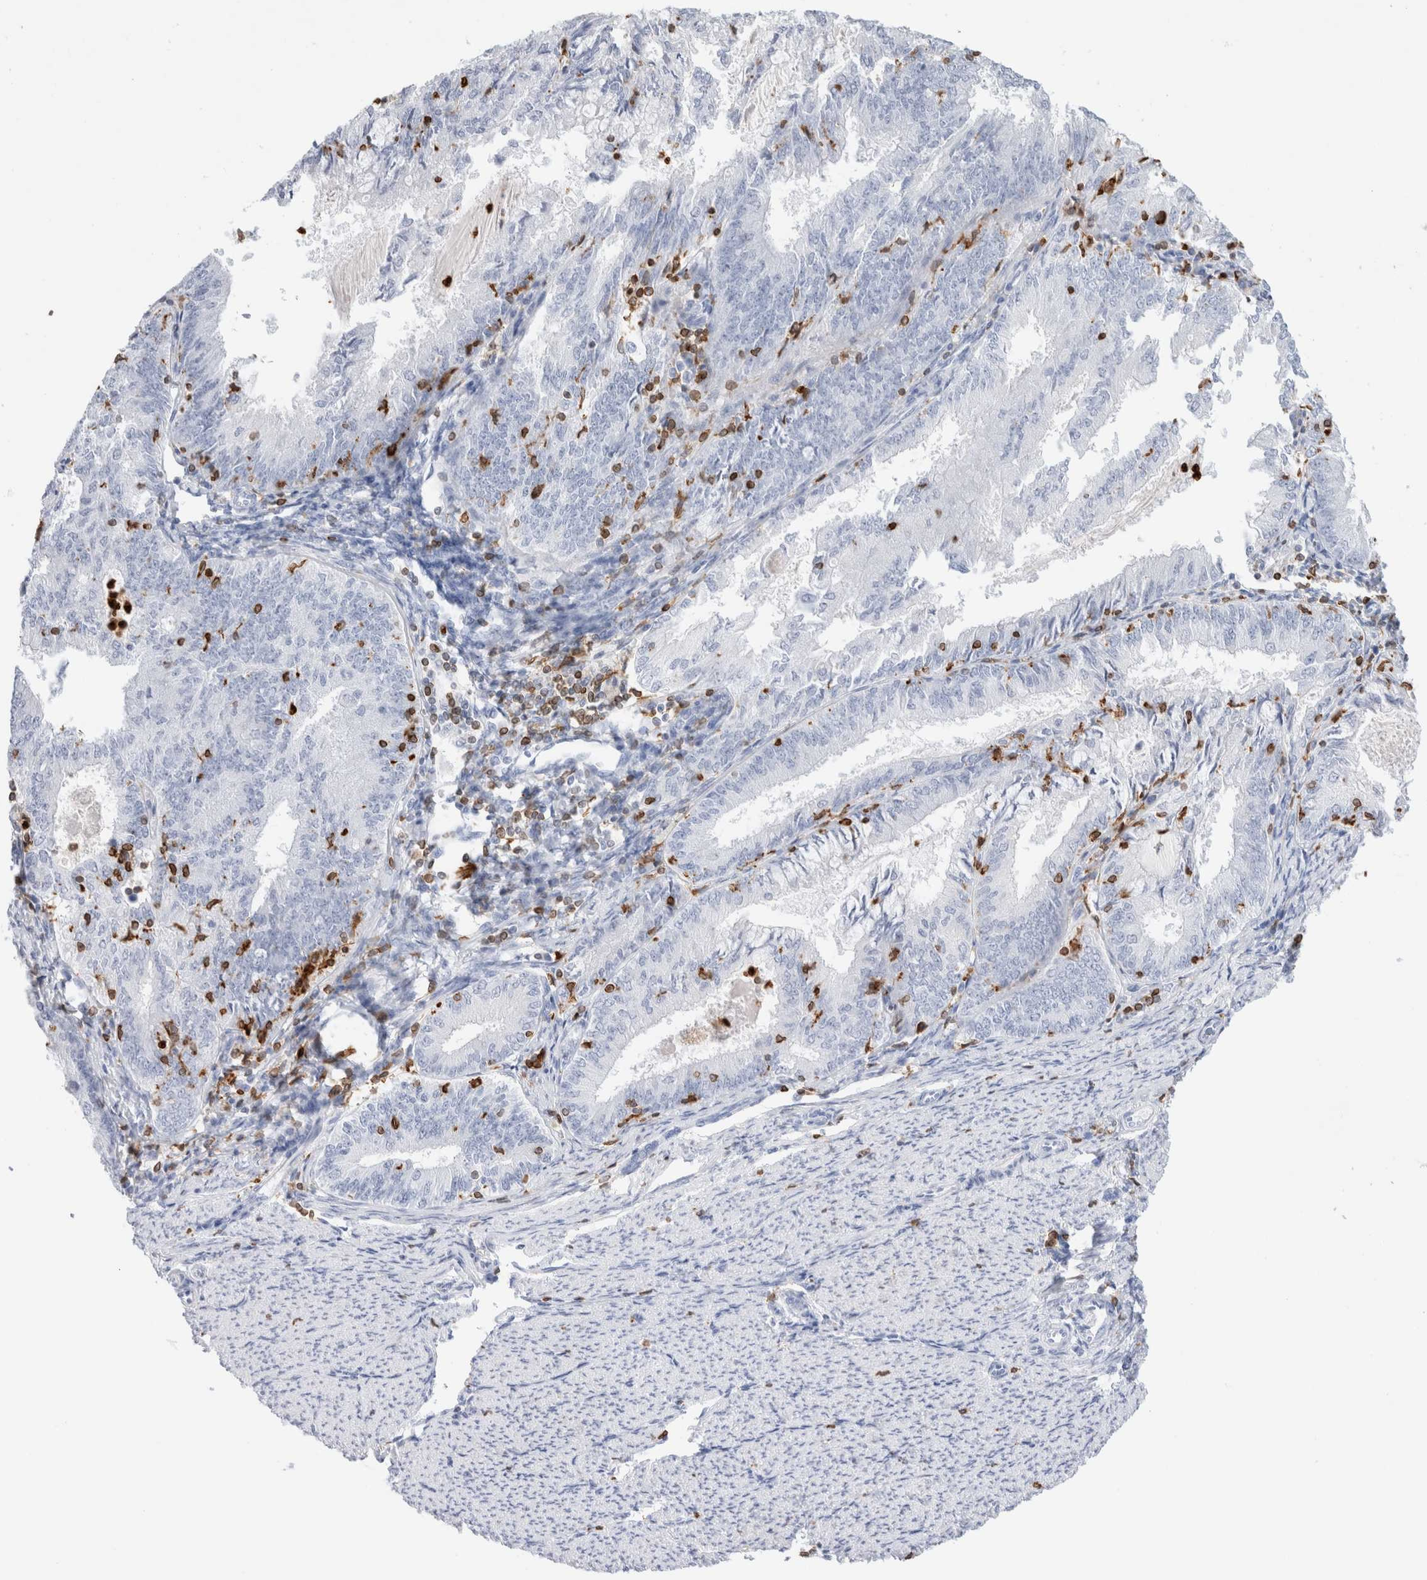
{"staining": {"intensity": "negative", "quantity": "none", "location": "none"}, "tissue": "endometrial cancer", "cell_type": "Tumor cells", "image_type": "cancer", "snomed": [{"axis": "morphology", "description": "Adenocarcinoma, NOS"}, {"axis": "topography", "description": "Endometrium"}], "caption": "Immunohistochemistry (IHC) micrograph of neoplastic tissue: human endometrial cancer (adenocarcinoma) stained with DAB exhibits no significant protein positivity in tumor cells.", "gene": "ALOX5AP", "patient": {"sex": "female", "age": 57}}